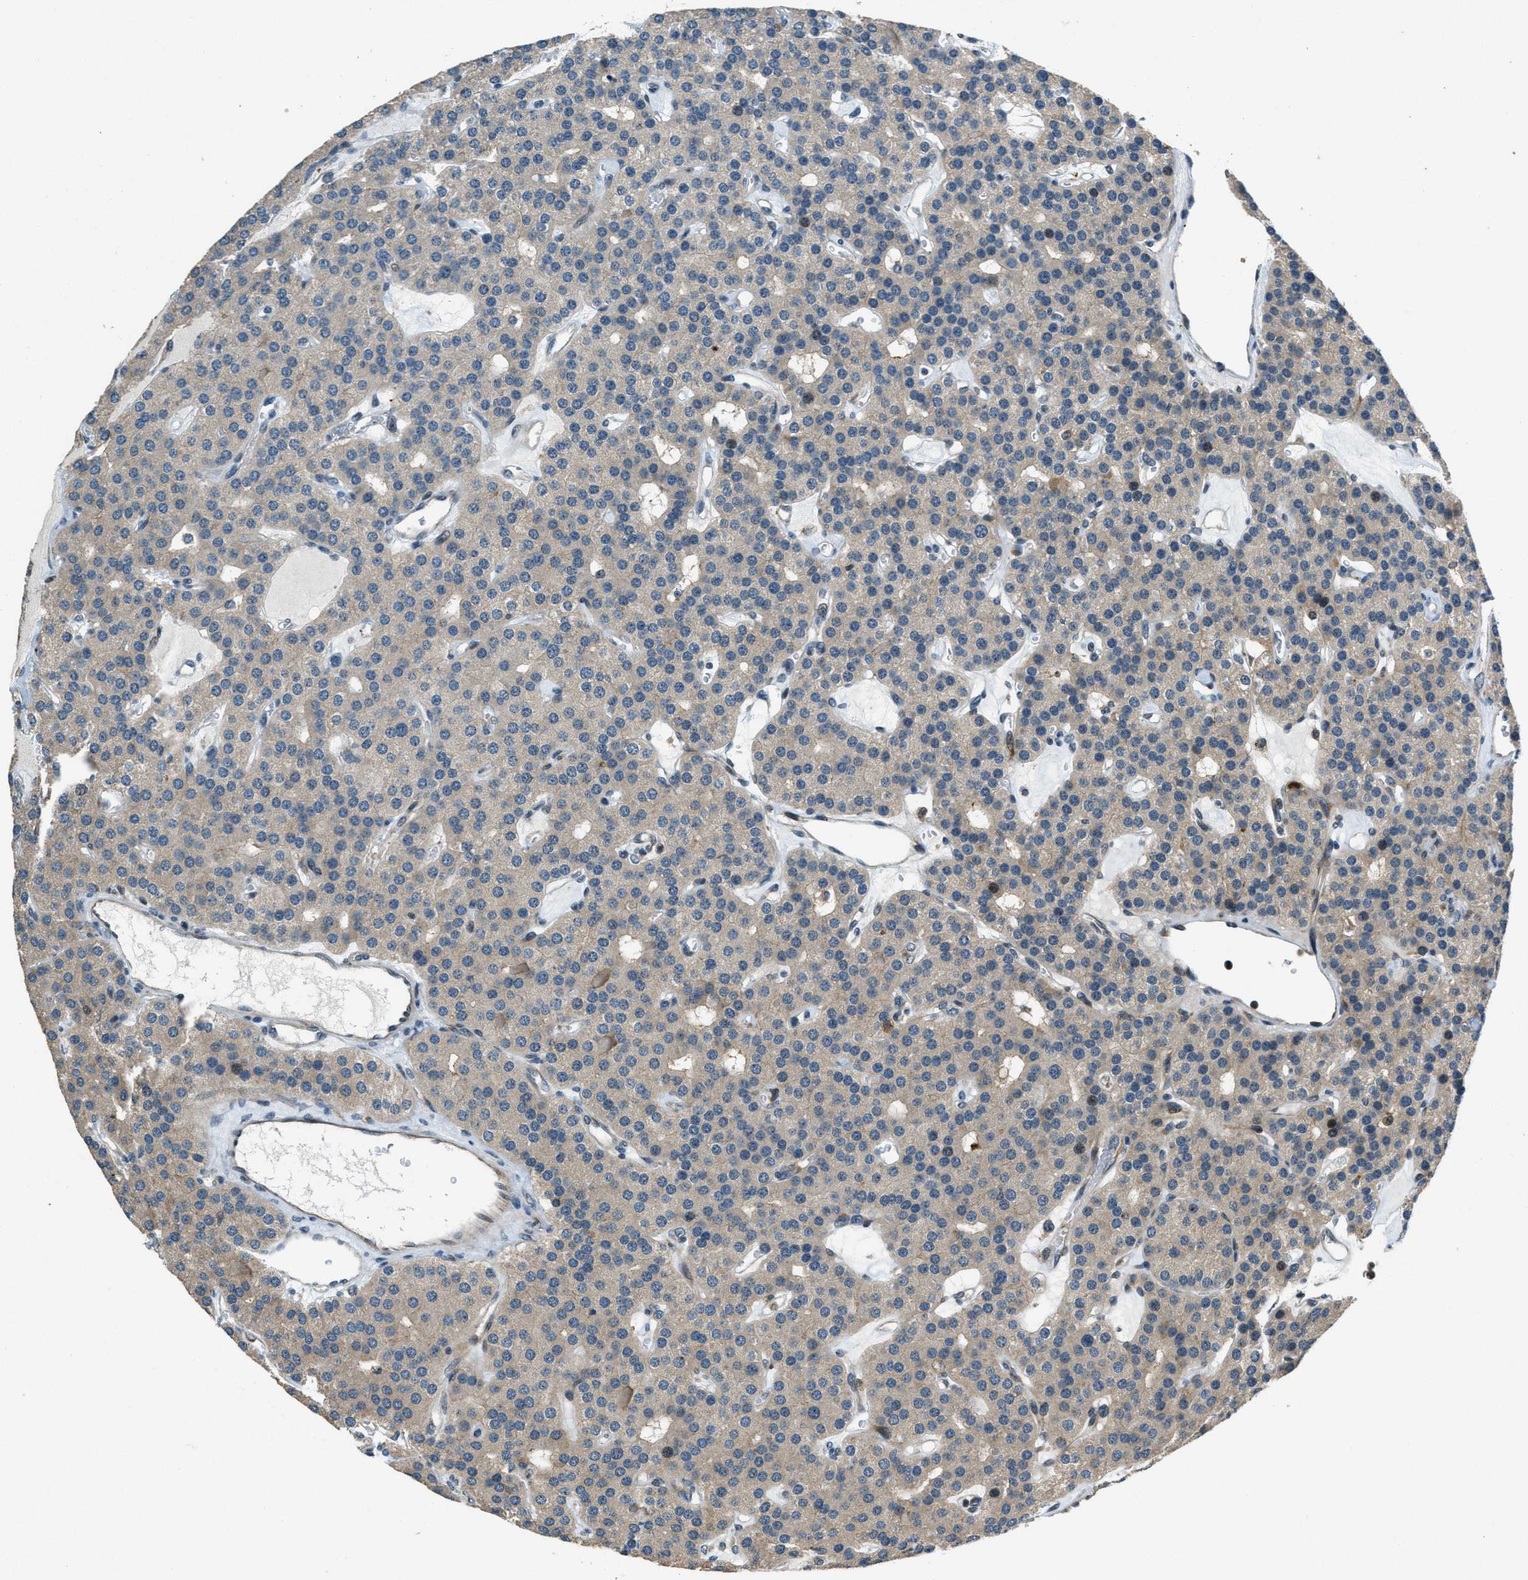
{"staining": {"intensity": "negative", "quantity": "none", "location": "none"}, "tissue": "parathyroid gland", "cell_type": "Glandular cells", "image_type": "normal", "snomed": [{"axis": "morphology", "description": "Normal tissue, NOS"}, {"axis": "morphology", "description": "Adenoma, NOS"}, {"axis": "topography", "description": "Parathyroid gland"}], "caption": "The micrograph displays no staining of glandular cells in unremarkable parathyroid gland.", "gene": "HERC2", "patient": {"sex": "female", "age": 86}}